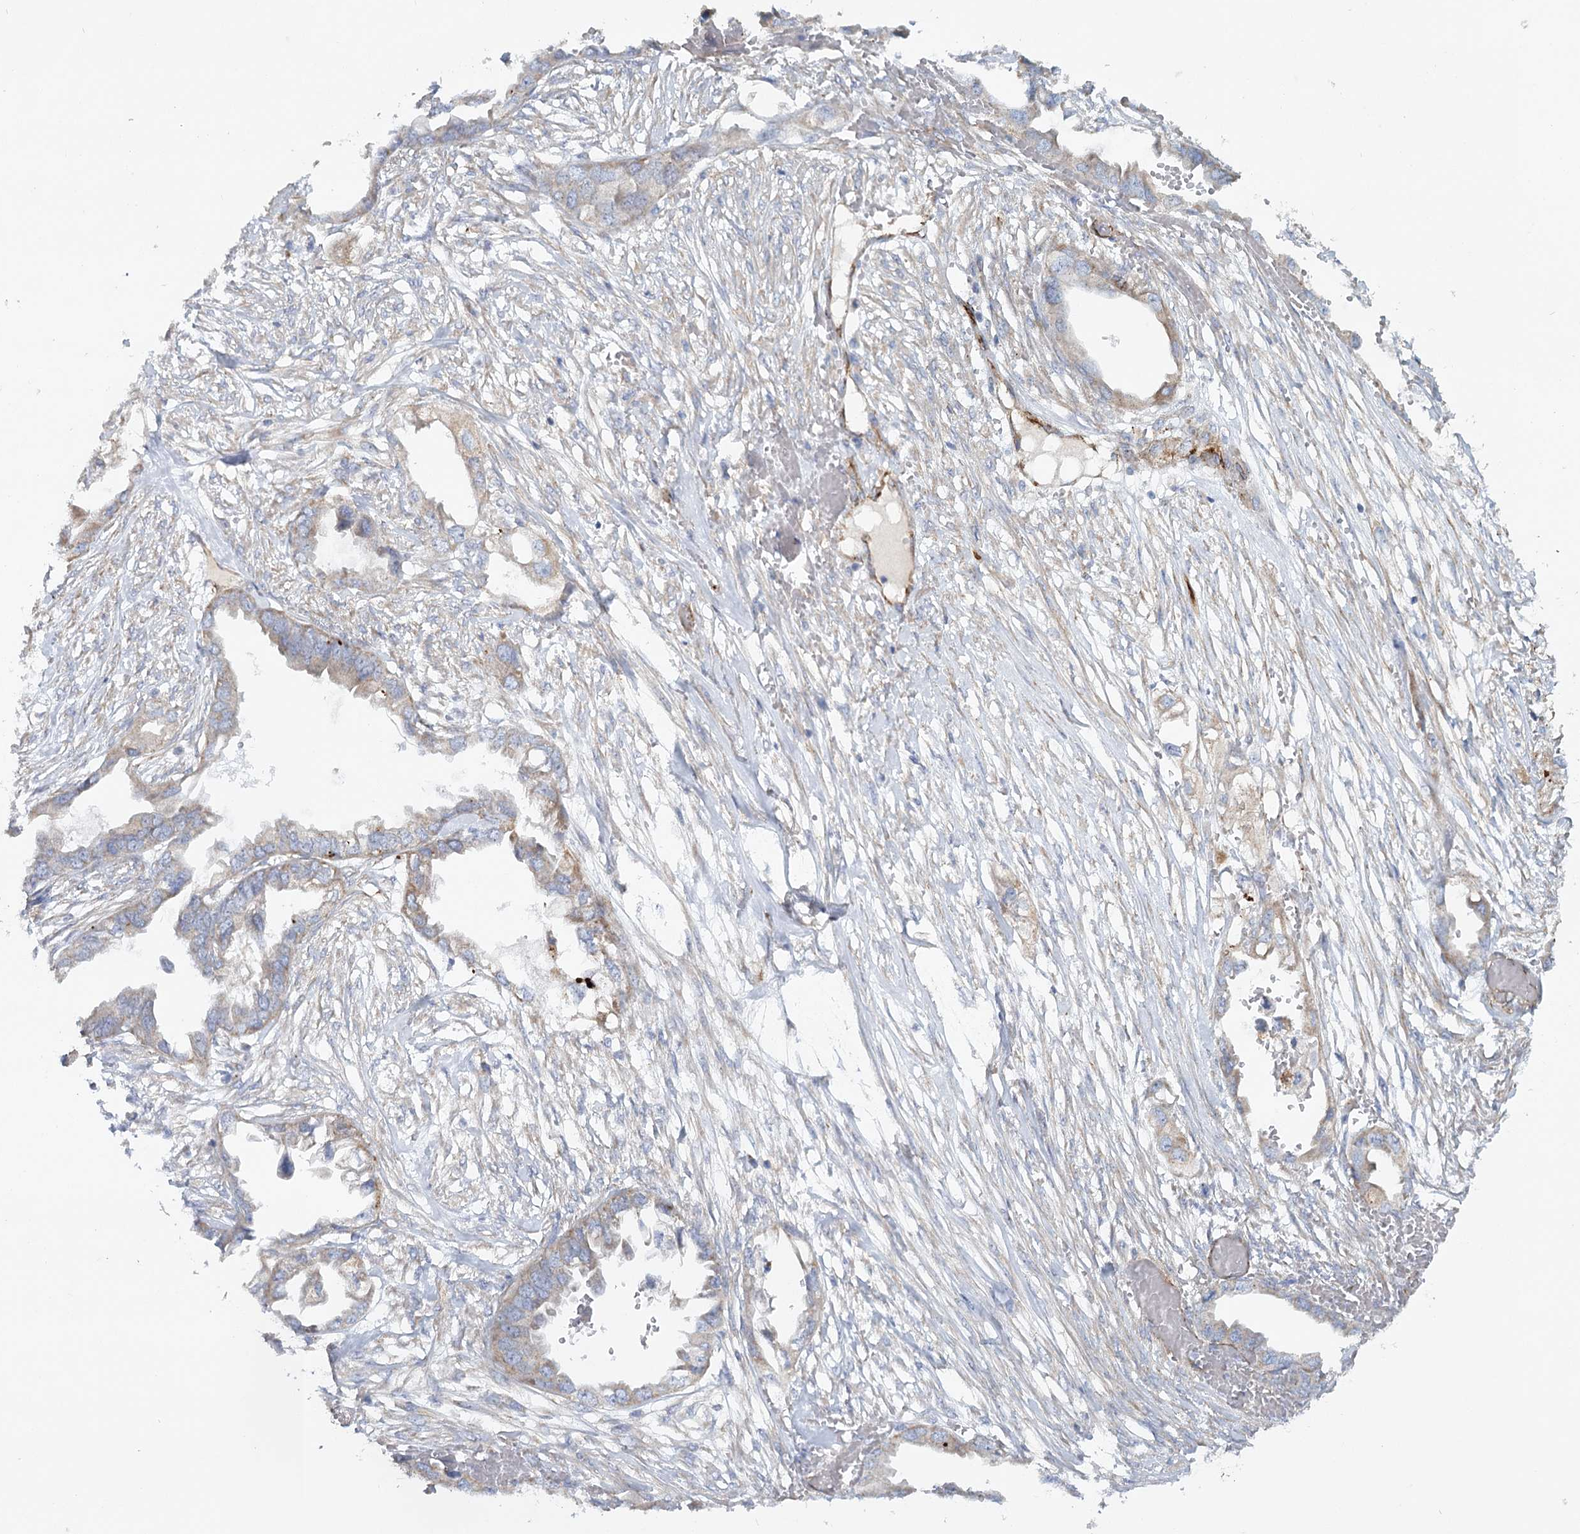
{"staining": {"intensity": "weak", "quantity": "25%-75%", "location": "cytoplasmic/membranous"}, "tissue": "endometrial cancer", "cell_type": "Tumor cells", "image_type": "cancer", "snomed": [{"axis": "morphology", "description": "Adenocarcinoma, NOS"}, {"axis": "morphology", "description": "Adenocarcinoma, metastatic, NOS"}, {"axis": "topography", "description": "Adipose tissue"}, {"axis": "topography", "description": "Endometrium"}], "caption": "Endometrial adenocarcinoma stained with a brown dye demonstrates weak cytoplasmic/membranous positive expression in about 25%-75% of tumor cells.", "gene": "TMEM164", "patient": {"sex": "female", "age": 67}}